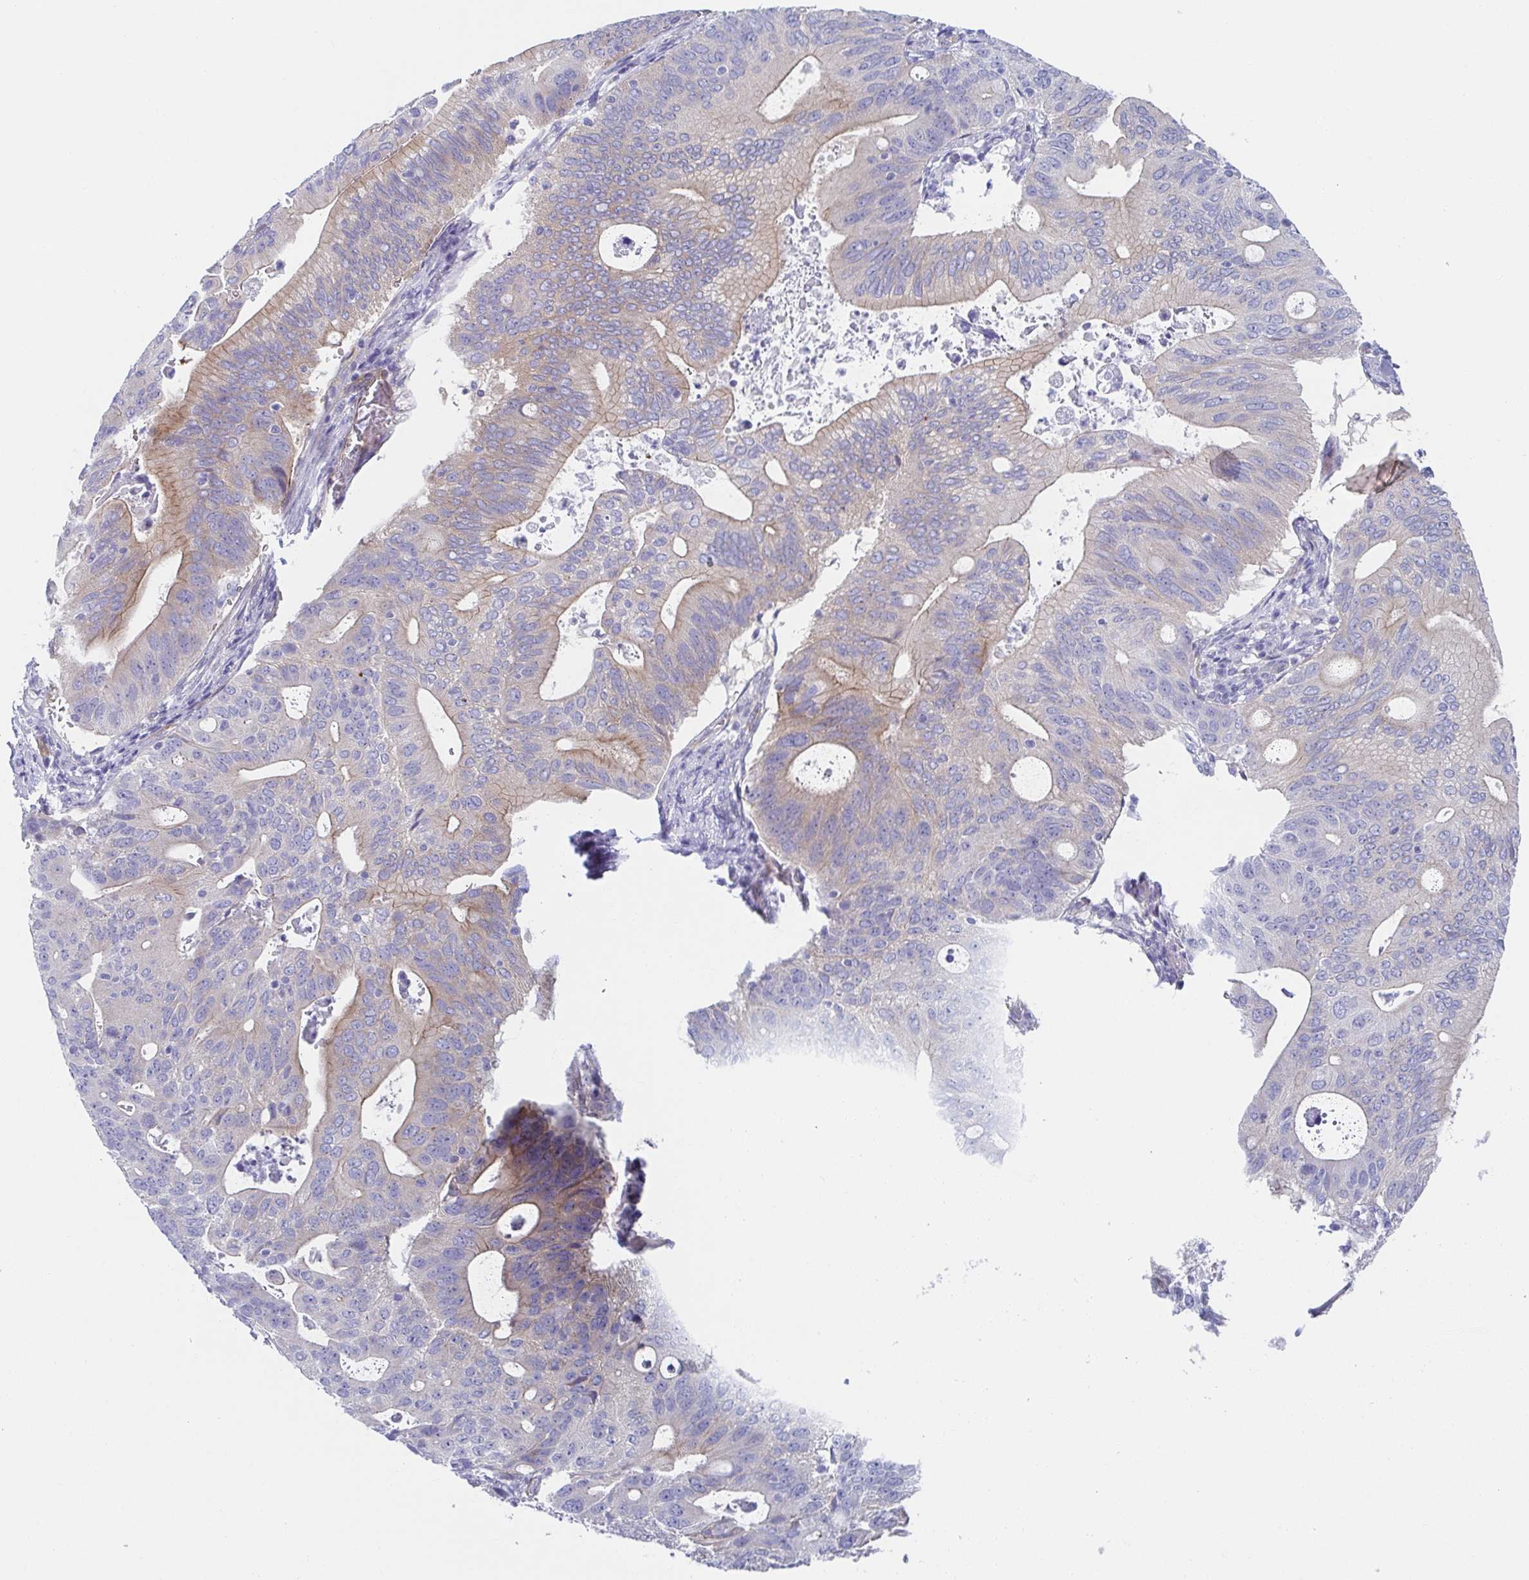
{"staining": {"intensity": "weak", "quantity": "<25%", "location": "cytoplasmic/membranous"}, "tissue": "pancreatic cancer", "cell_type": "Tumor cells", "image_type": "cancer", "snomed": [{"axis": "morphology", "description": "Adenocarcinoma, NOS"}, {"axis": "topography", "description": "Pancreas"}], "caption": "Immunohistochemistry (IHC) of human pancreatic adenocarcinoma shows no staining in tumor cells.", "gene": "DYNC1I1", "patient": {"sex": "female", "age": 72}}